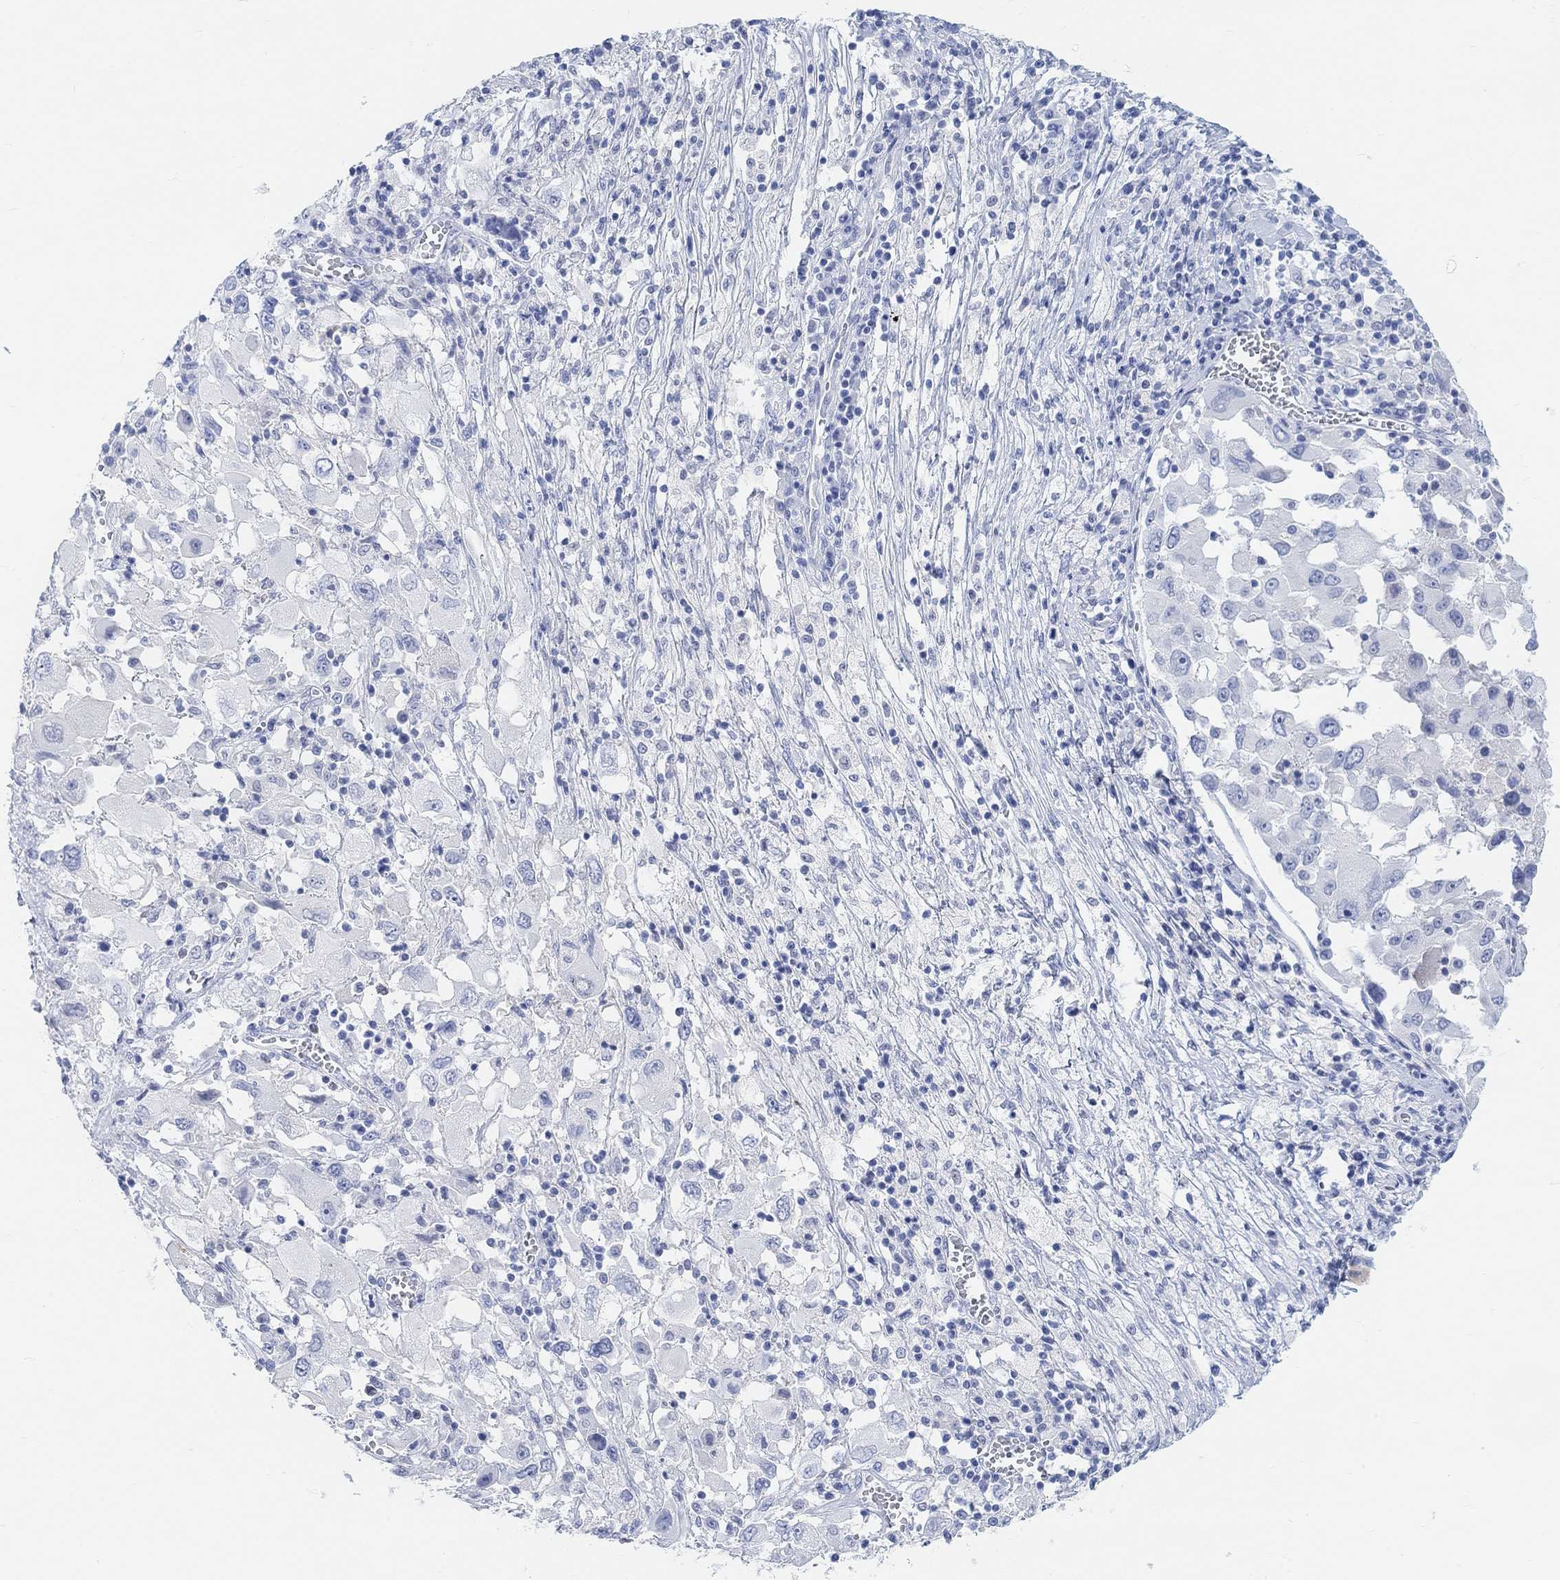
{"staining": {"intensity": "negative", "quantity": "none", "location": "none"}, "tissue": "melanoma", "cell_type": "Tumor cells", "image_type": "cancer", "snomed": [{"axis": "morphology", "description": "Malignant melanoma, Metastatic site"}, {"axis": "topography", "description": "Soft tissue"}], "caption": "Immunohistochemistry (IHC) of human melanoma displays no expression in tumor cells.", "gene": "ENO4", "patient": {"sex": "male", "age": 50}}